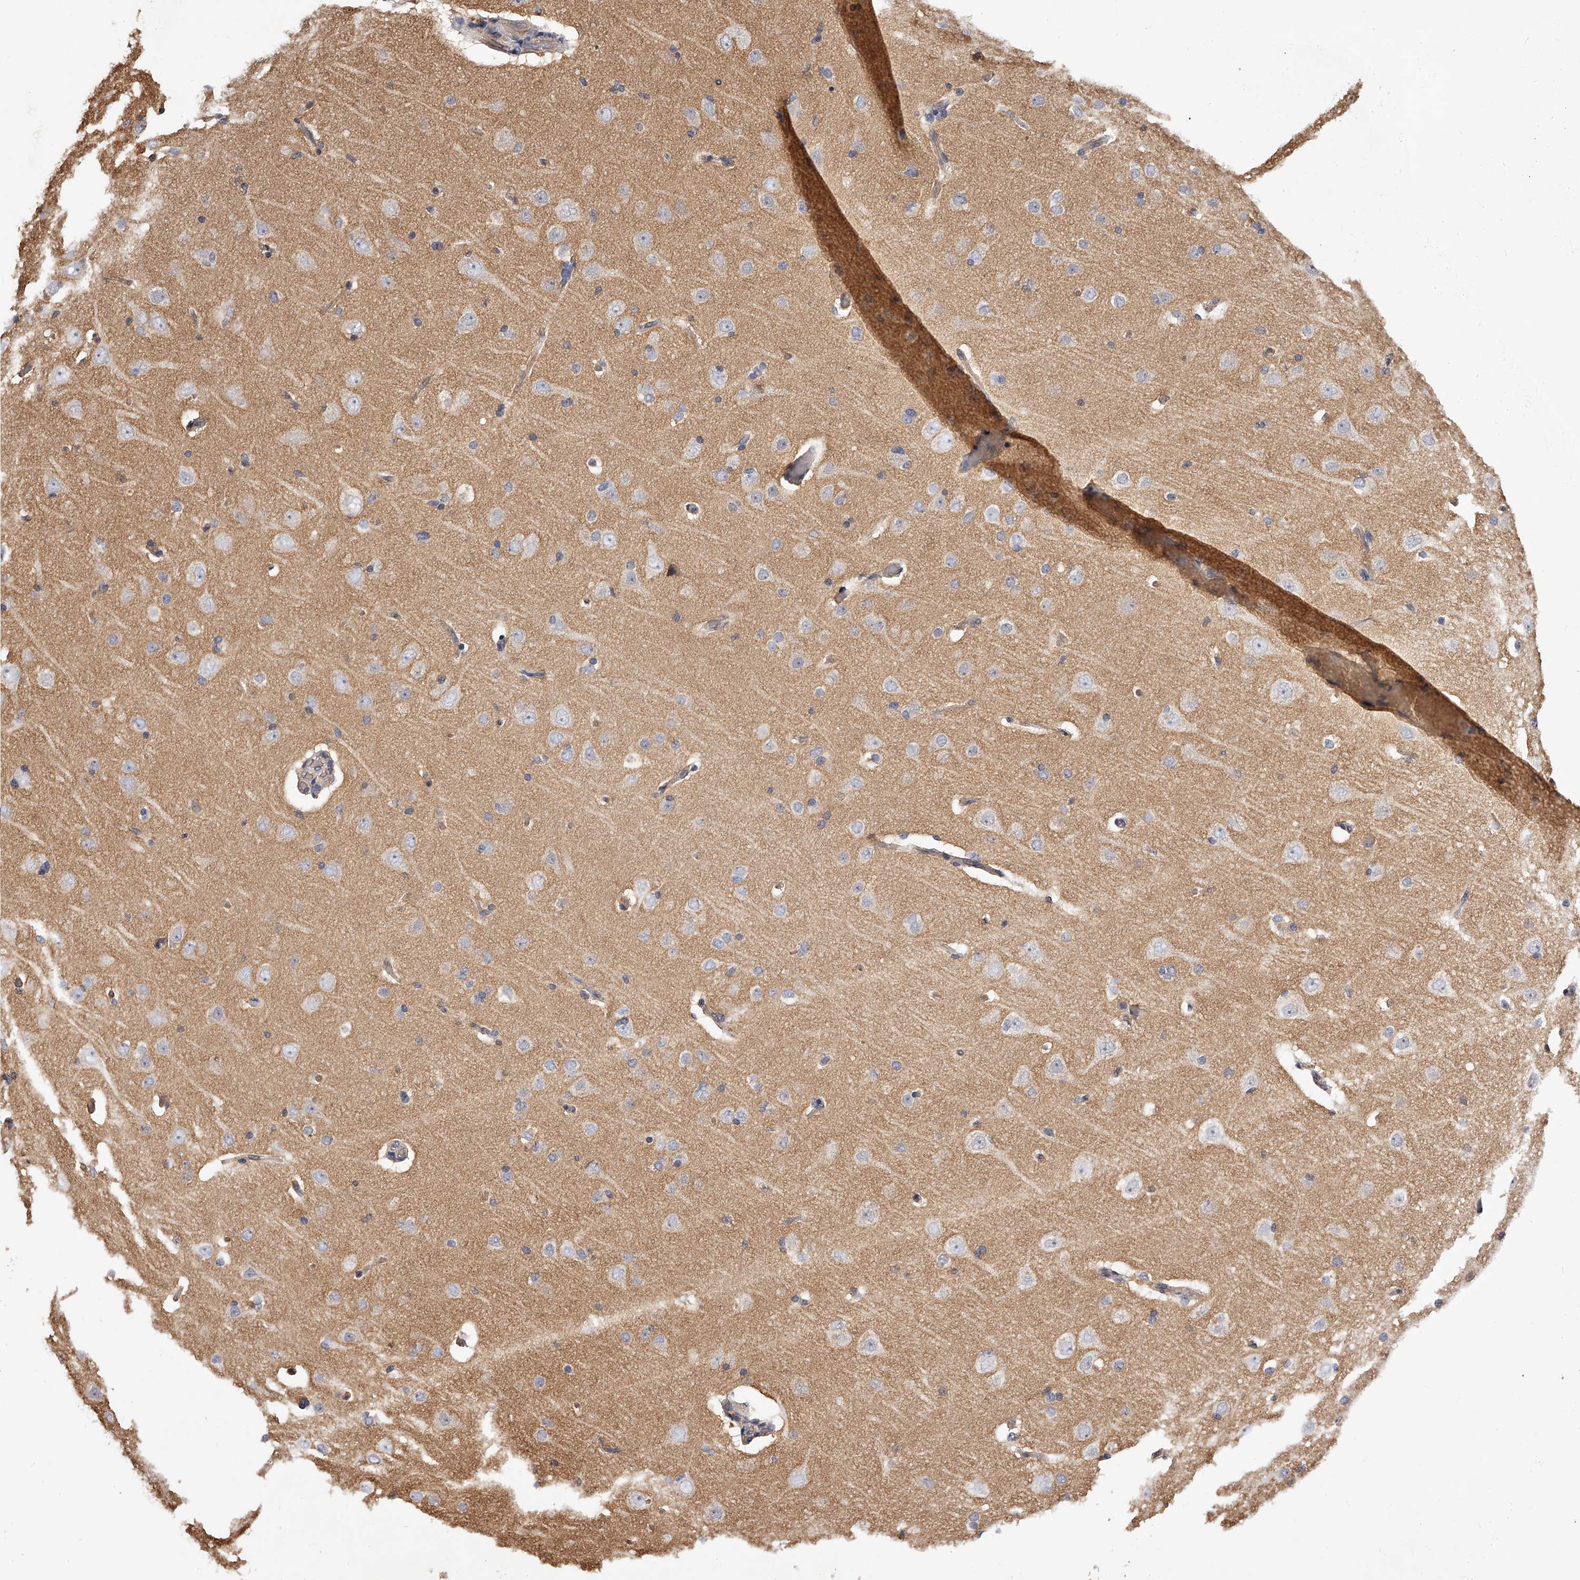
{"staining": {"intensity": "moderate", "quantity": ">75%", "location": "cytoplasmic/membranous"}, "tissue": "cerebral cortex", "cell_type": "Endothelial cells", "image_type": "normal", "snomed": [{"axis": "morphology", "description": "Normal tissue, NOS"}, {"axis": "topography", "description": "Cerebral cortex"}], "caption": "Cerebral cortex stained with DAB immunohistochemistry exhibits medium levels of moderate cytoplasmic/membranous expression in about >75% of endothelial cells.", "gene": "LTV1", "patient": {"sex": "male", "age": 34}}